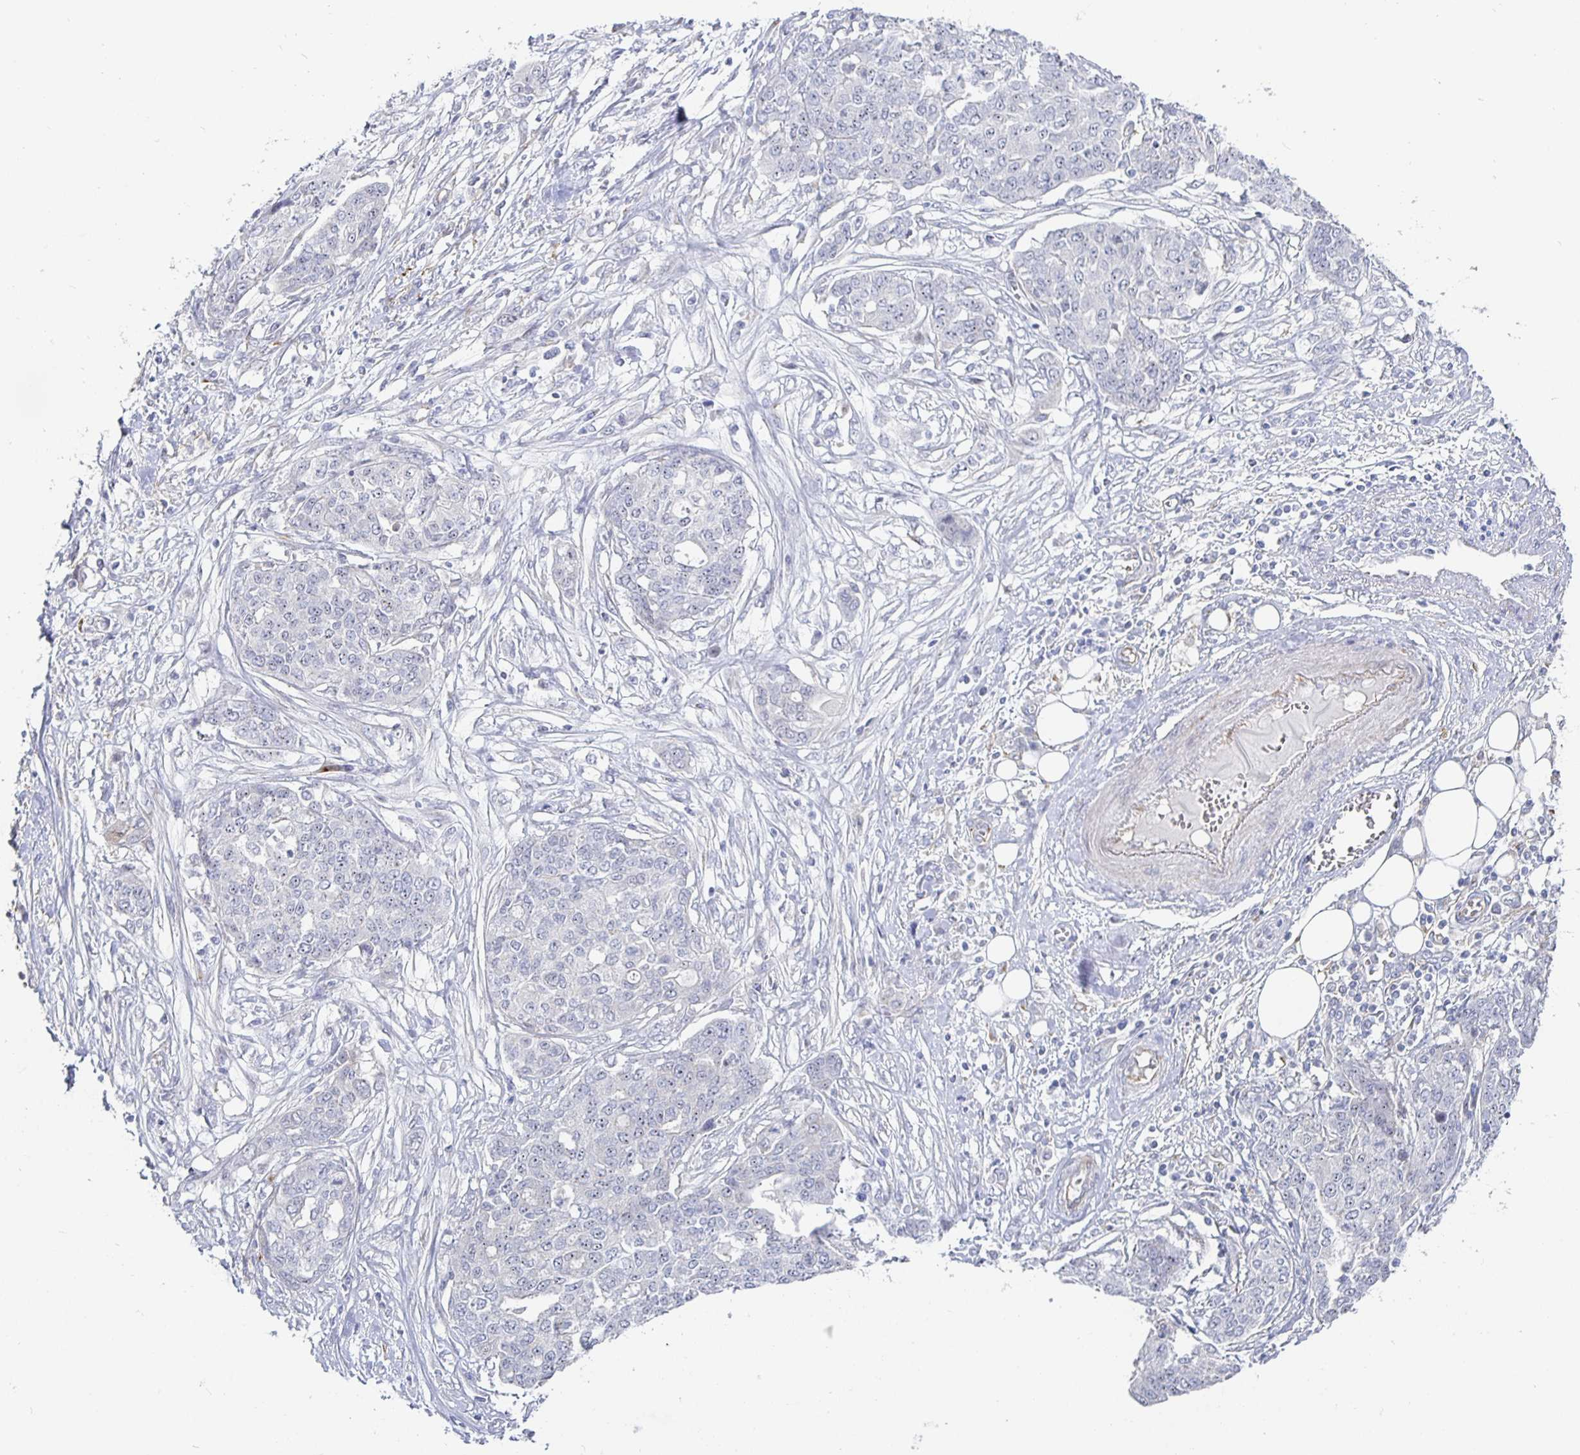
{"staining": {"intensity": "negative", "quantity": "none", "location": "none"}, "tissue": "ovarian cancer", "cell_type": "Tumor cells", "image_type": "cancer", "snomed": [{"axis": "morphology", "description": "Cystadenocarcinoma, serous, NOS"}, {"axis": "topography", "description": "Soft tissue"}, {"axis": "topography", "description": "Ovary"}], "caption": "DAB immunohistochemical staining of ovarian cancer (serous cystadenocarcinoma) displays no significant positivity in tumor cells. Nuclei are stained in blue.", "gene": "S100G", "patient": {"sex": "female", "age": 57}}